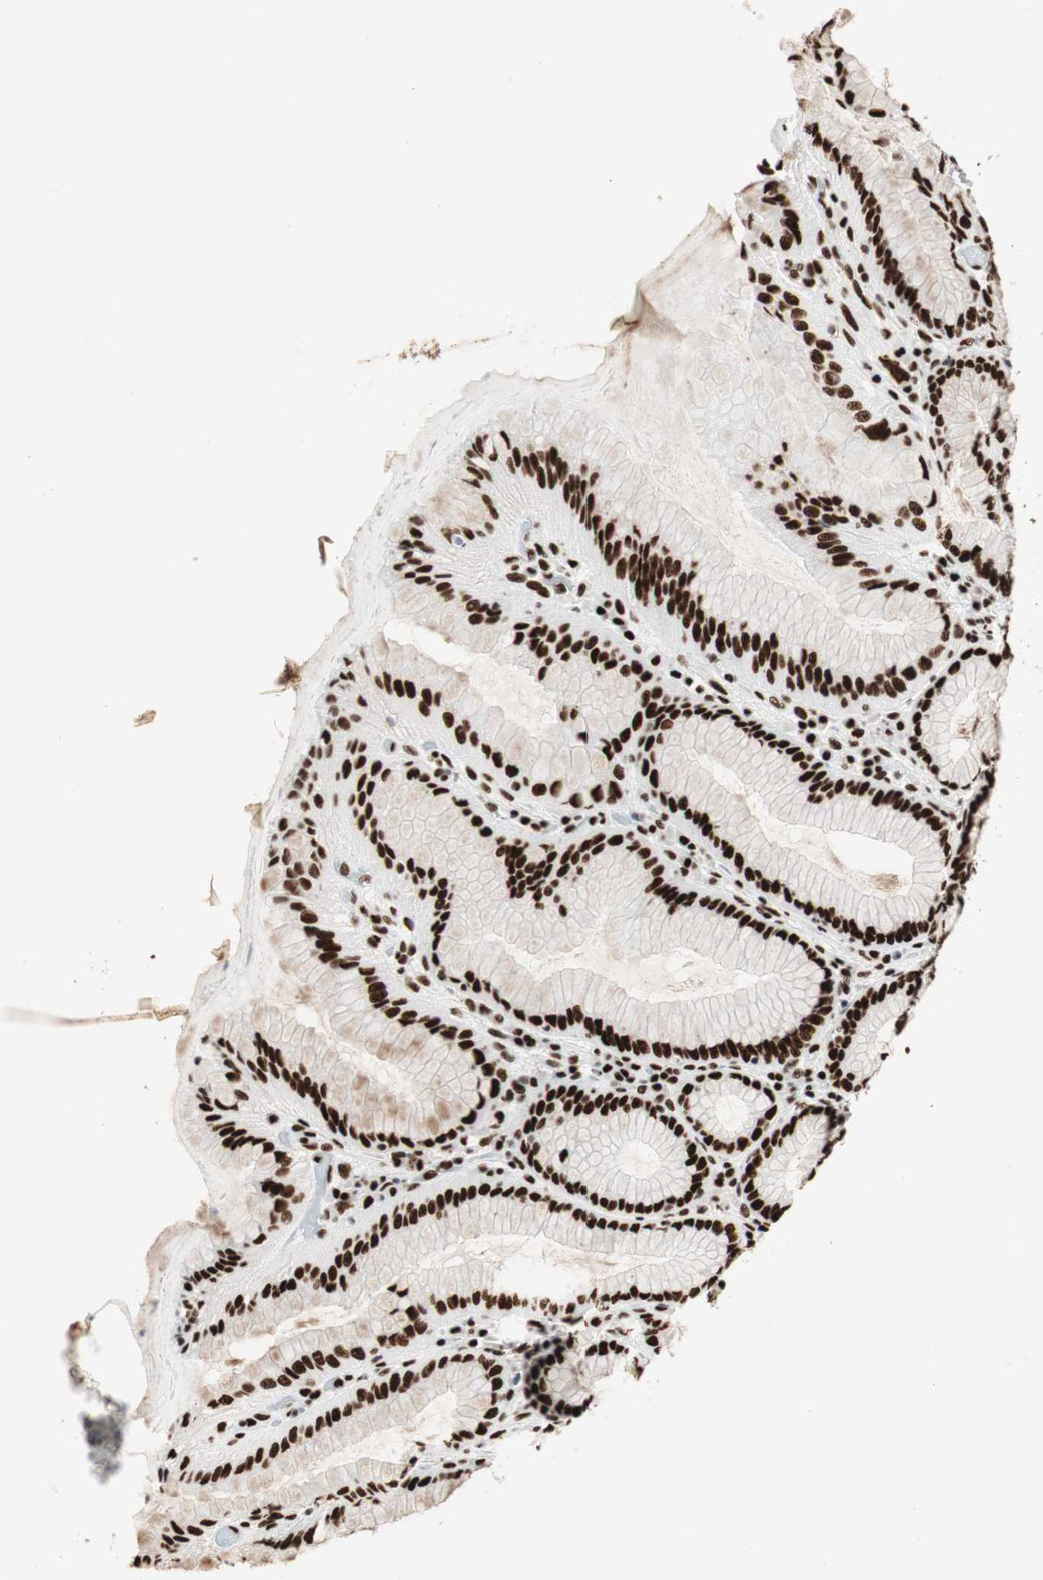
{"staining": {"intensity": "strong", "quantity": ">75%", "location": "cytoplasmic/membranous,nuclear"}, "tissue": "stomach", "cell_type": "Glandular cells", "image_type": "normal", "snomed": [{"axis": "morphology", "description": "Normal tissue, NOS"}, {"axis": "topography", "description": "Stomach, lower"}], "caption": "High-power microscopy captured an immunohistochemistry (IHC) micrograph of benign stomach, revealing strong cytoplasmic/membranous,nuclear expression in about >75% of glandular cells. (Brightfield microscopy of DAB IHC at high magnification).", "gene": "PSME3", "patient": {"sex": "female", "age": 76}}